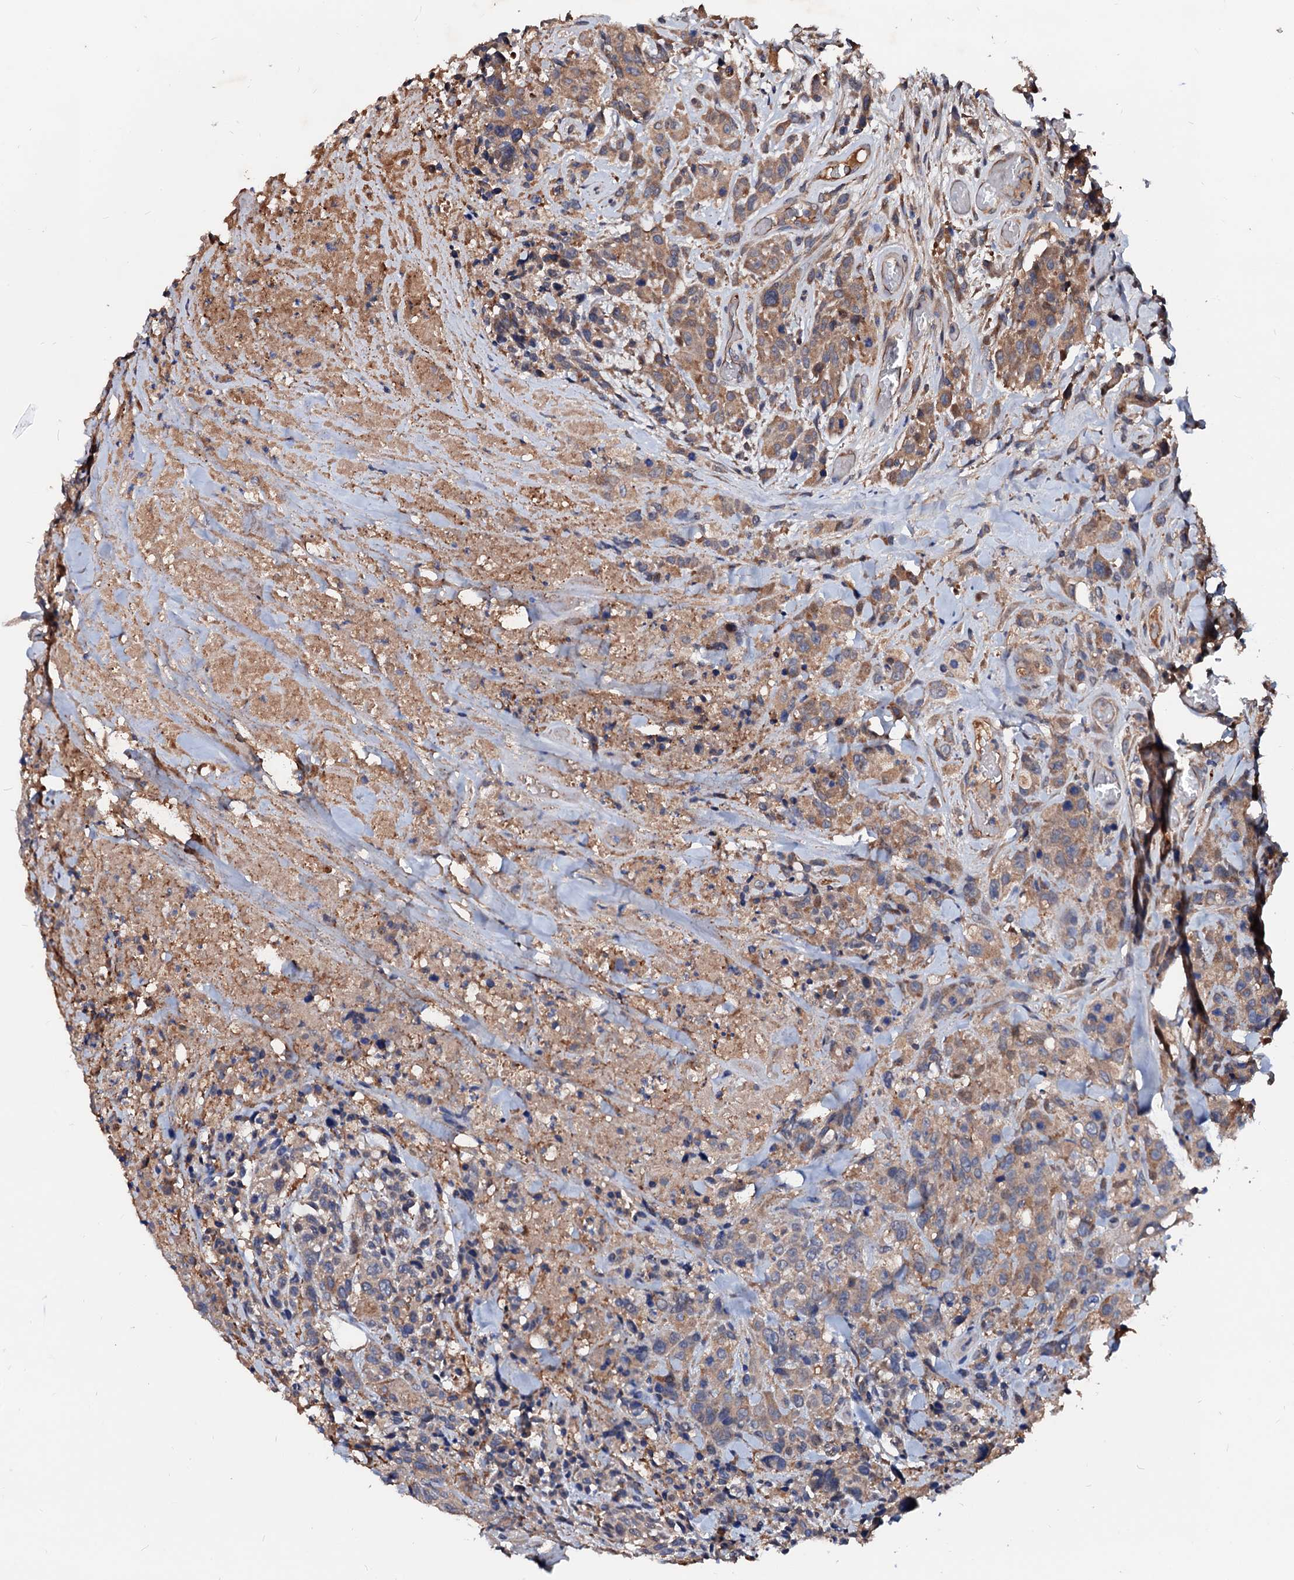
{"staining": {"intensity": "moderate", "quantity": ">75%", "location": "cytoplasmic/membranous"}, "tissue": "colorectal cancer", "cell_type": "Tumor cells", "image_type": "cancer", "snomed": [{"axis": "morphology", "description": "Adenocarcinoma, NOS"}, {"axis": "topography", "description": "Colon"}], "caption": "Adenocarcinoma (colorectal) was stained to show a protein in brown. There is medium levels of moderate cytoplasmic/membranous expression in about >75% of tumor cells.", "gene": "EXTL1", "patient": {"sex": "male", "age": 62}}